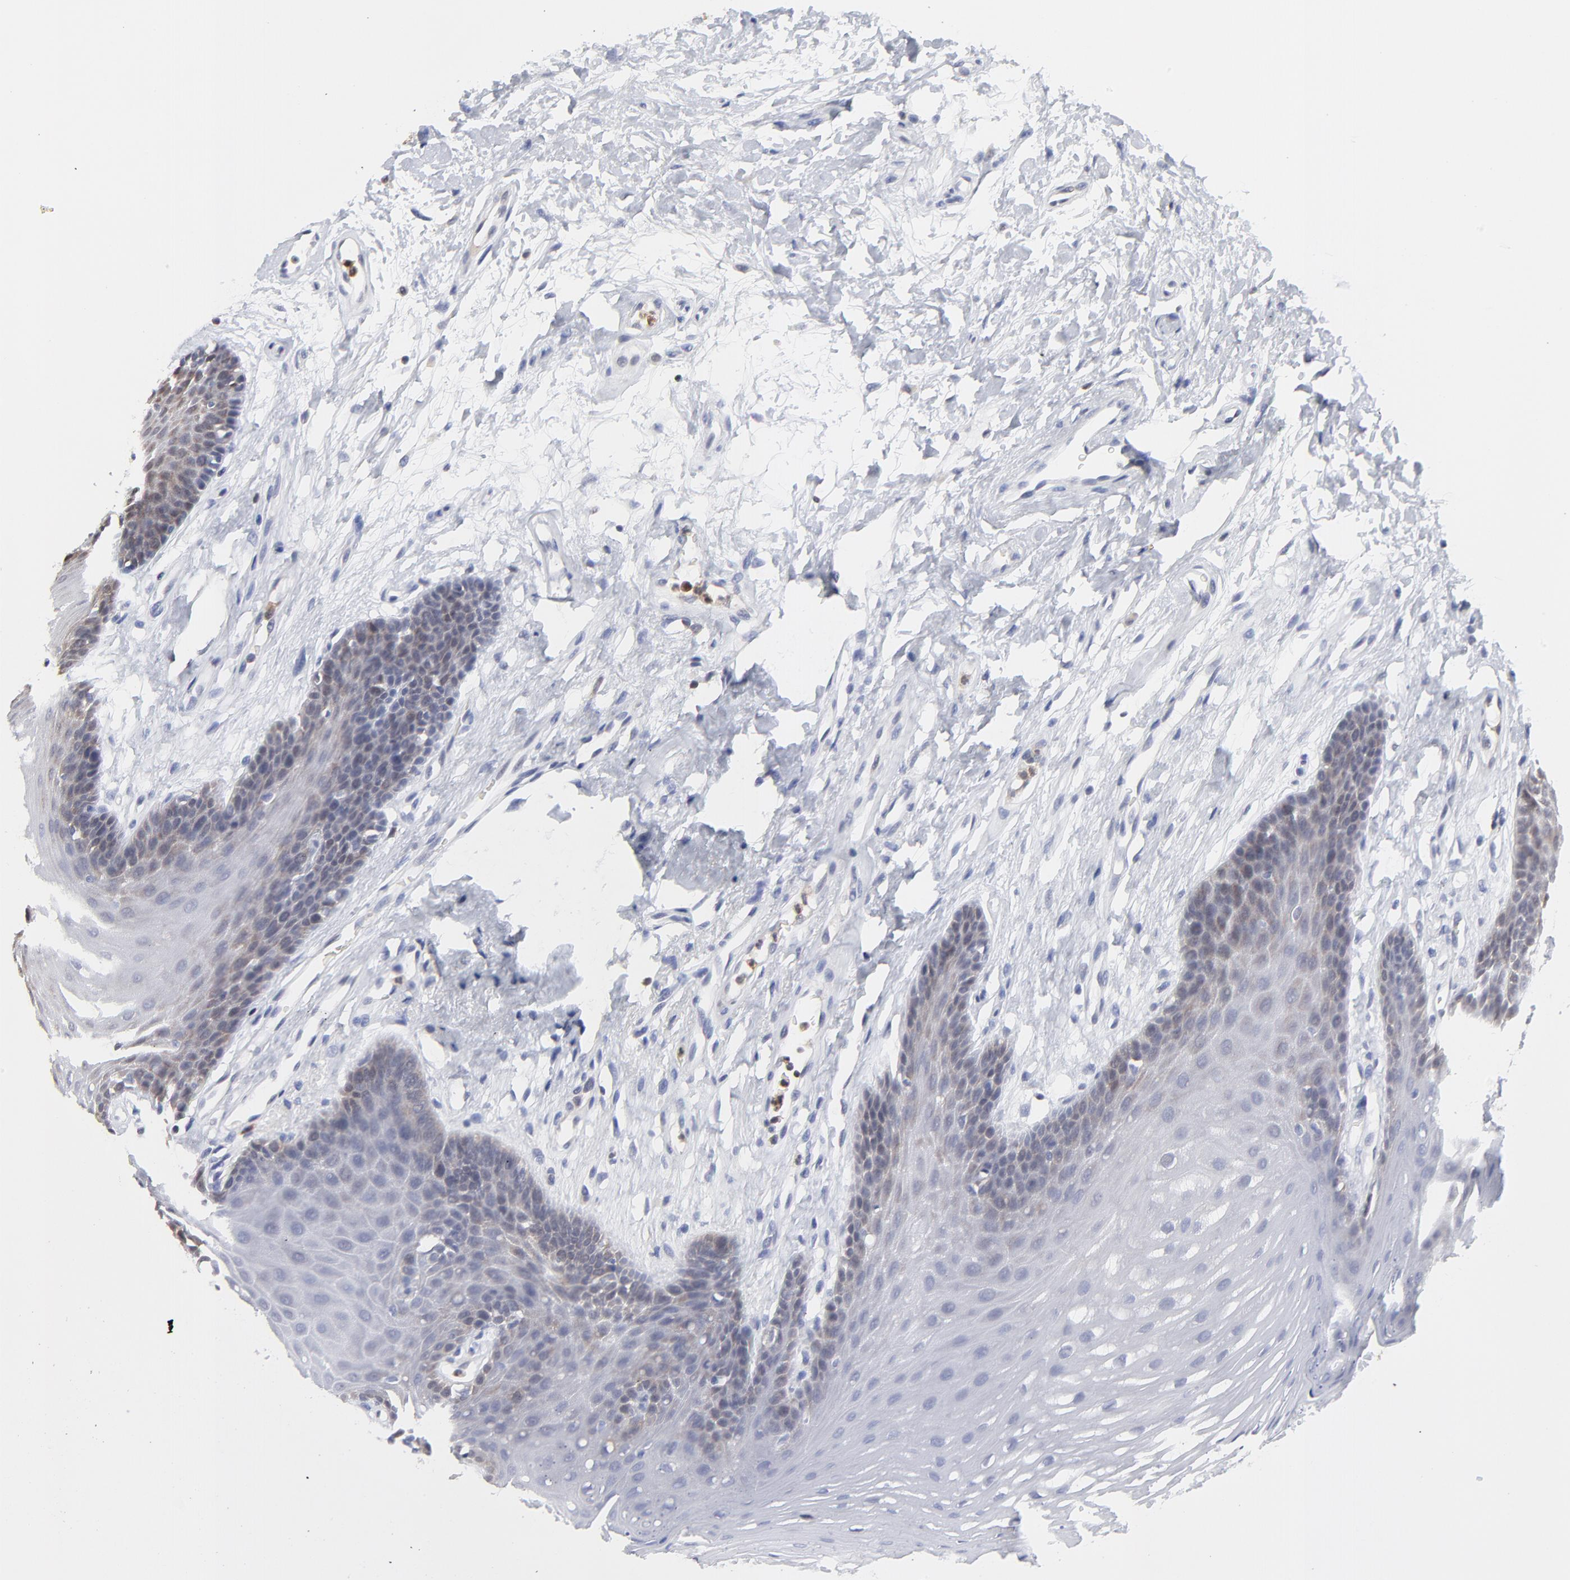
{"staining": {"intensity": "negative", "quantity": "none", "location": "none"}, "tissue": "oral mucosa", "cell_type": "Squamous epithelial cells", "image_type": "normal", "snomed": [{"axis": "morphology", "description": "Normal tissue, NOS"}, {"axis": "topography", "description": "Oral tissue"}], "caption": "DAB immunohistochemical staining of normal human oral mucosa demonstrates no significant positivity in squamous epithelial cells. (Immunohistochemistry (ihc), brightfield microscopy, high magnification).", "gene": "CASP3", "patient": {"sex": "male", "age": 62}}